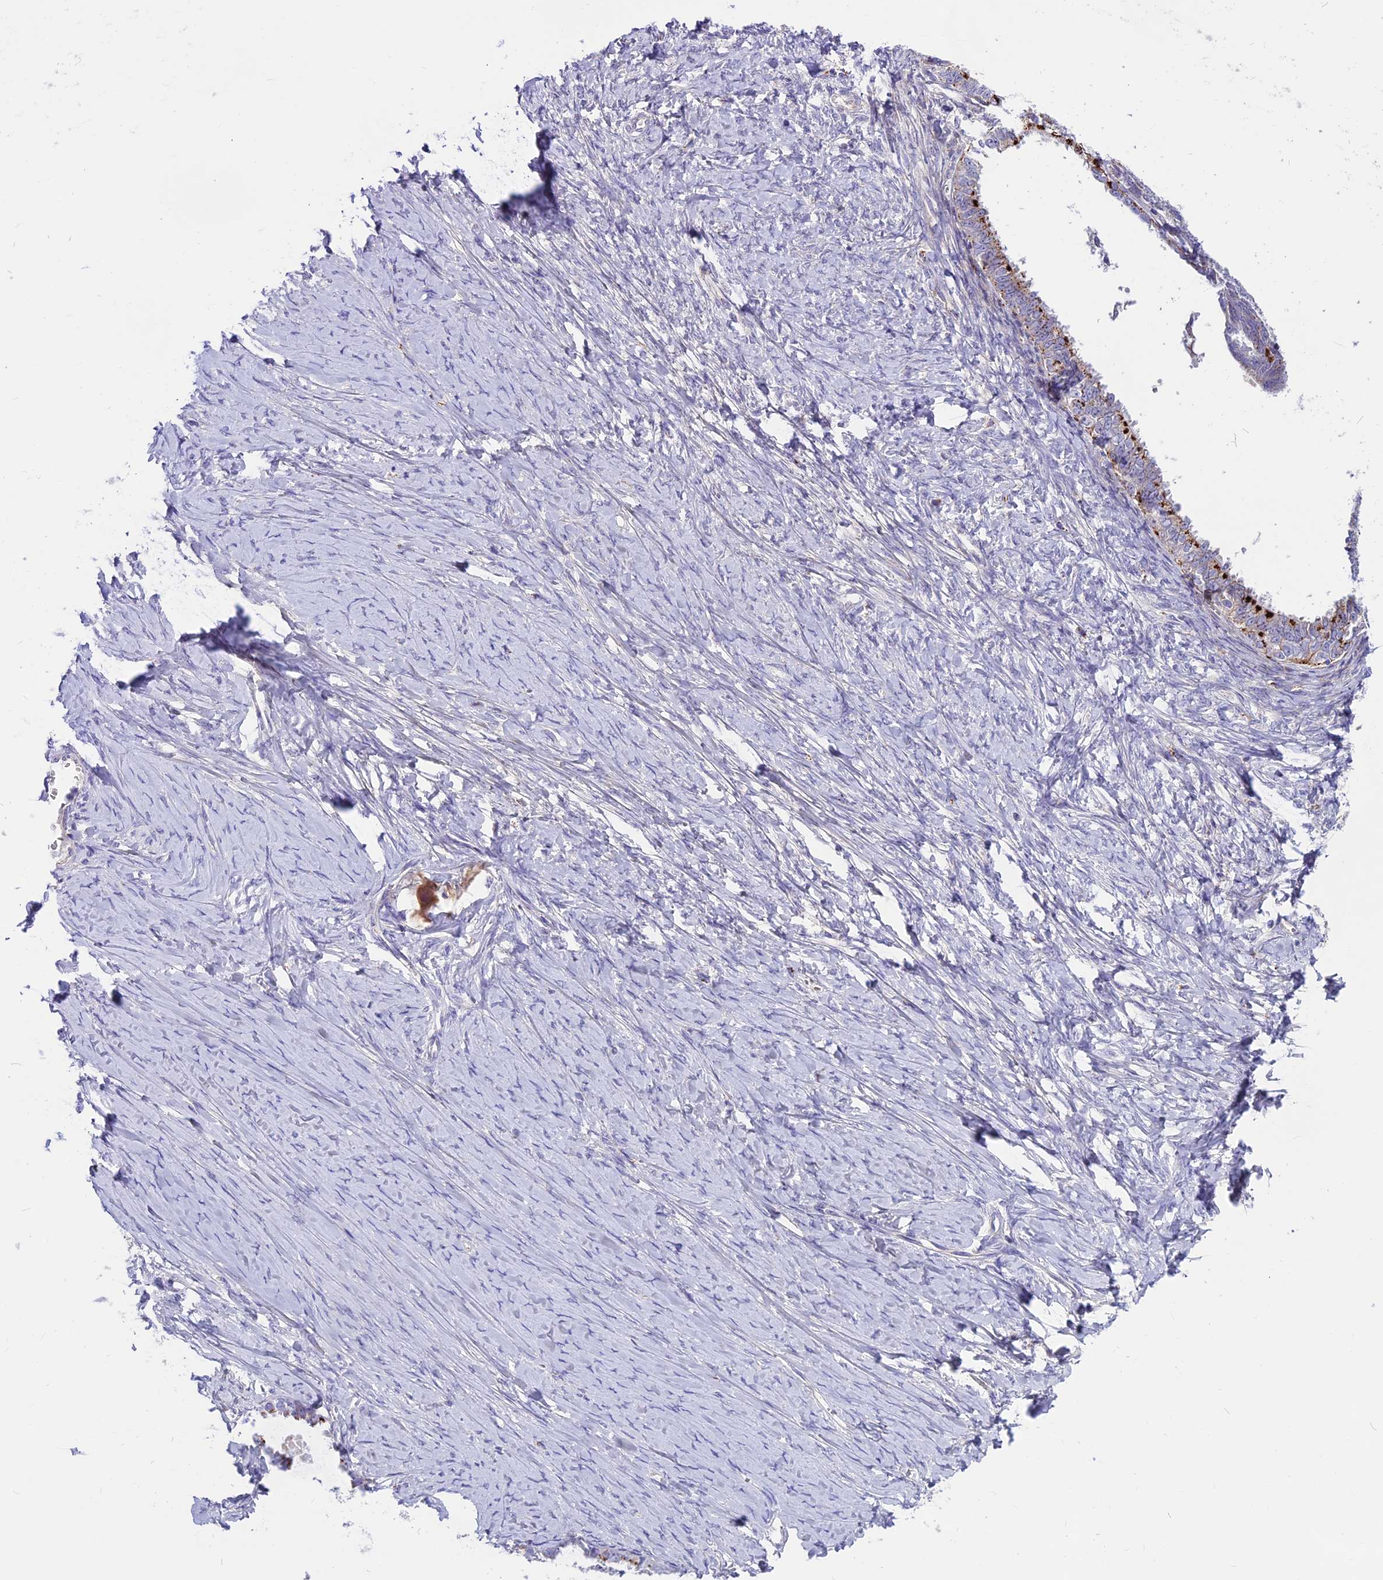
{"staining": {"intensity": "strong", "quantity": "<25%", "location": "cytoplasmic/membranous"}, "tissue": "ovarian cancer", "cell_type": "Tumor cells", "image_type": "cancer", "snomed": [{"axis": "morphology", "description": "Cystadenocarcinoma, serous, NOS"}, {"axis": "topography", "description": "Ovary"}], "caption": "Ovarian cancer was stained to show a protein in brown. There is medium levels of strong cytoplasmic/membranous positivity in approximately <25% of tumor cells. The staining is performed using DAB (3,3'-diaminobenzidine) brown chromogen to label protein expression. The nuclei are counter-stained blue using hematoxylin.", "gene": "THRSP", "patient": {"sex": "female", "age": 79}}